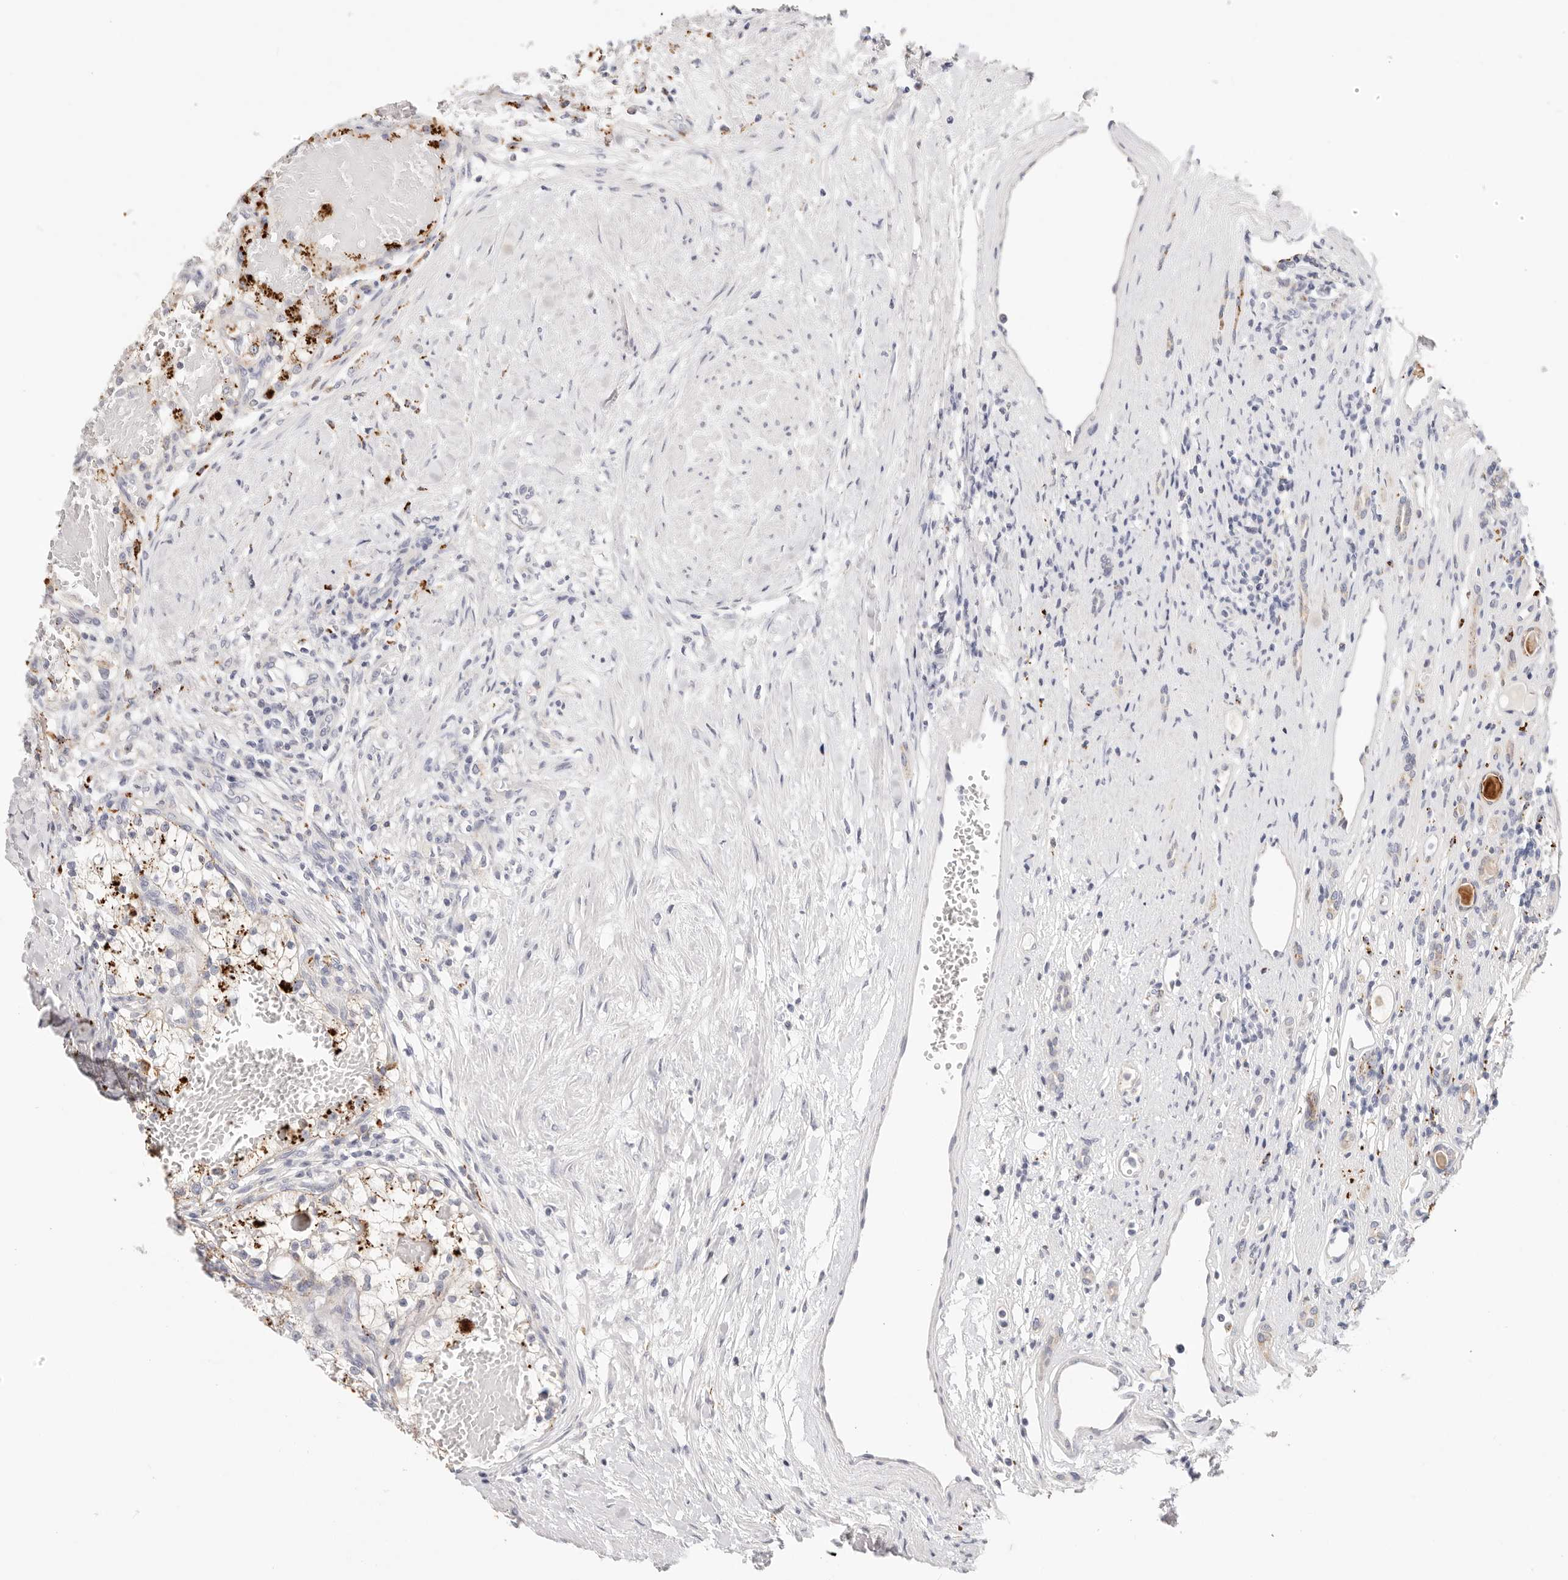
{"staining": {"intensity": "moderate", "quantity": "<25%", "location": "cytoplasmic/membranous"}, "tissue": "renal cancer", "cell_type": "Tumor cells", "image_type": "cancer", "snomed": [{"axis": "morphology", "description": "Normal tissue, NOS"}, {"axis": "morphology", "description": "Adenocarcinoma, NOS"}, {"axis": "topography", "description": "Kidney"}], "caption": "Immunohistochemistry (IHC) staining of renal cancer, which reveals low levels of moderate cytoplasmic/membranous expression in approximately <25% of tumor cells indicating moderate cytoplasmic/membranous protein expression. The staining was performed using DAB (3,3'-diaminobenzidine) (brown) for protein detection and nuclei were counterstained in hematoxylin (blue).", "gene": "STKLD1", "patient": {"sex": "male", "age": 68}}